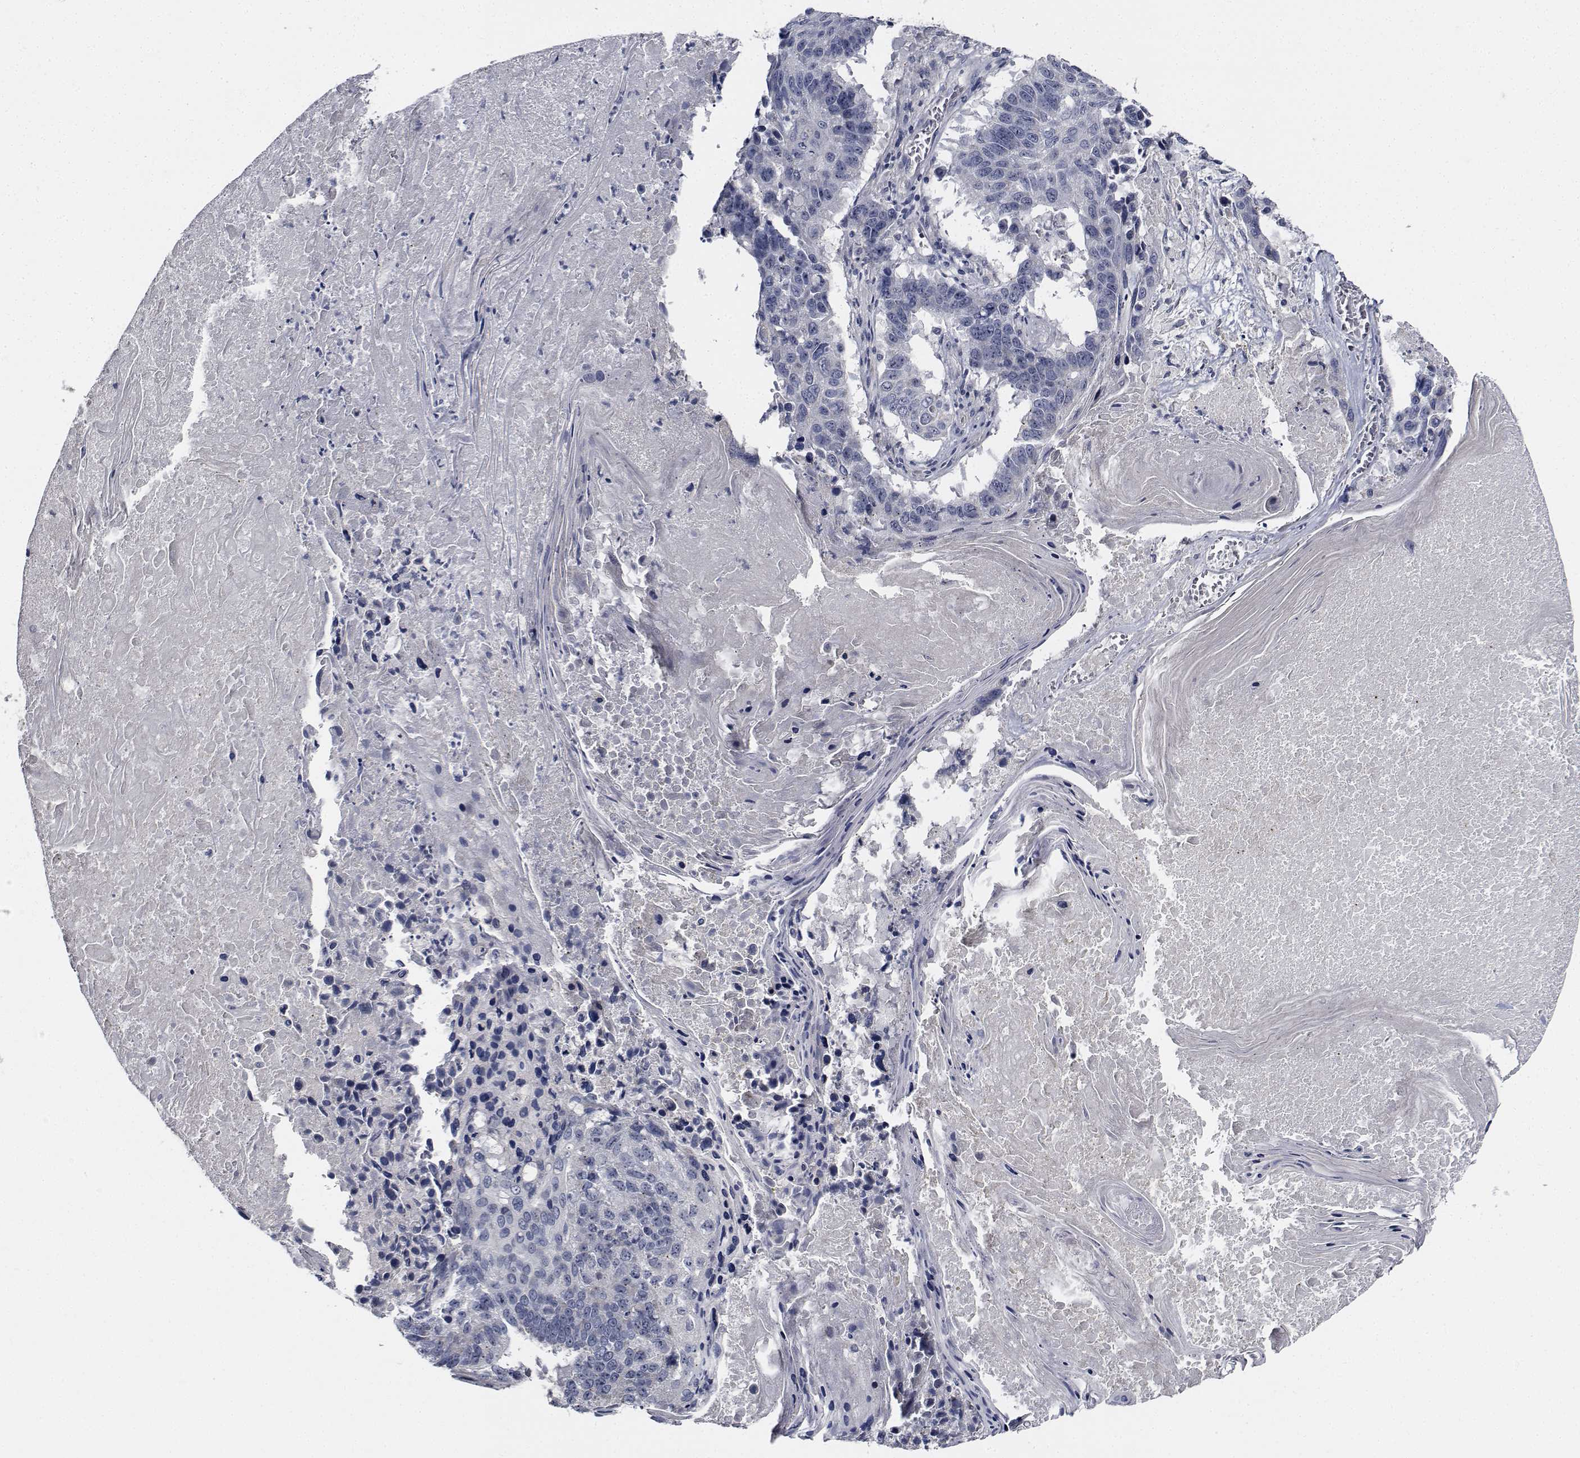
{"staining": {"intensity": "negative", "quantity": "none", "location": "none"}, "tissue": "lung cancer", "cell_type": "Tumor cells", "image_type": "cancer", "snomed": [{"axis": "morphology", "description": "Squamous cell carcinoma, NOS"}, {"axis": "topography", "description": "Lung"}], "caption": "A photomicrograph of lung cancer stained for a protein reveals no brown staining in tumor cells. (DAB IHC, high magnification).", "gene": "NVL", "patient": {"sex": "male", "age": 73}}